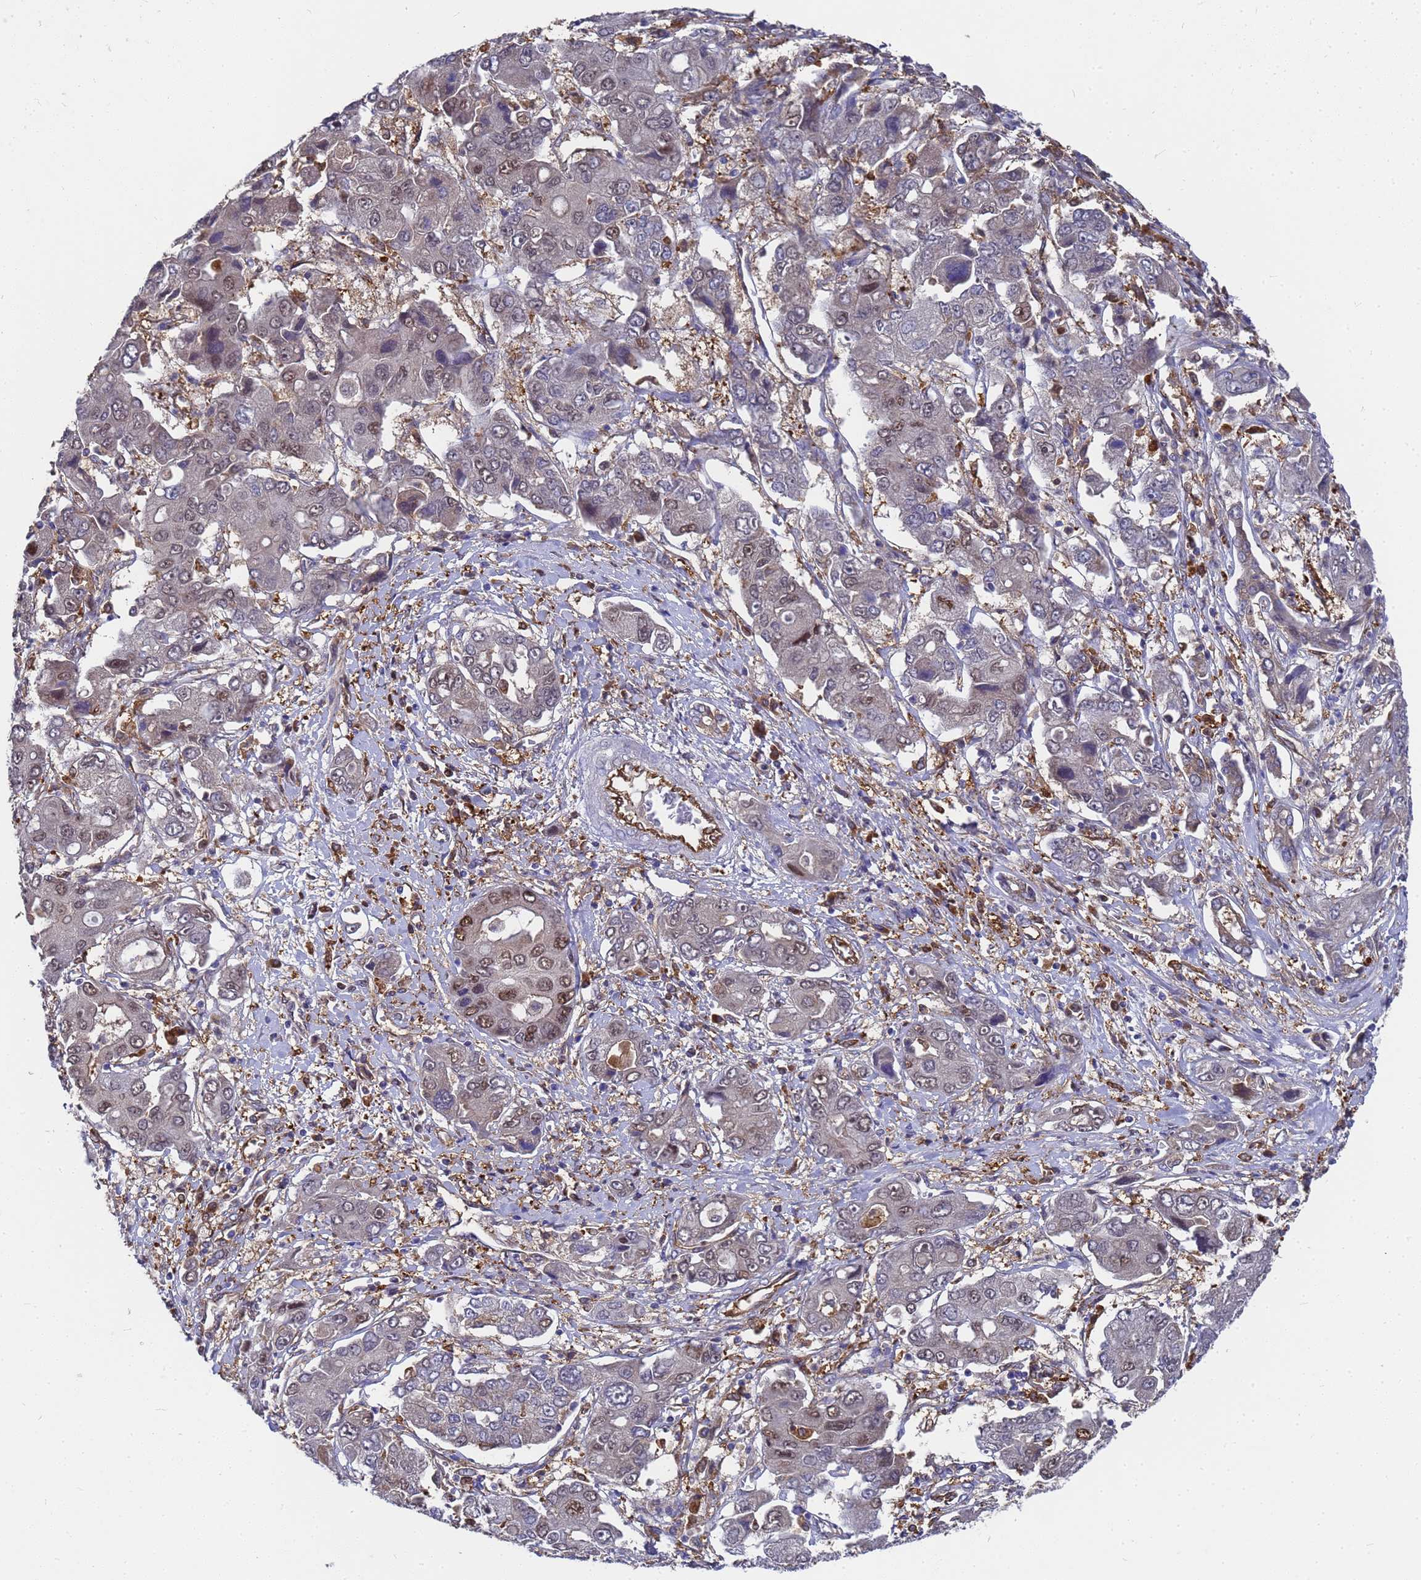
{"staining": {"intensity": "moderate", "quantity": "<25%", "location": "nuclear"}, "tissue": "liver cancer", "cell_type": "Tumor cells", "image_type": "cancer", "snomed": [{"axis": "morphology", "description": "Cholangiocarcinoma"}, {"axis": "topography", "description": "Liver"}], "caption": "Moderate nuclear expression for a protein is present in approximately <25% of tumor cells of liver cancer using immunohistochemistry (IHC).", "gene": "SLC35E2B", "patient": {"sex": "male", "age": 67}}